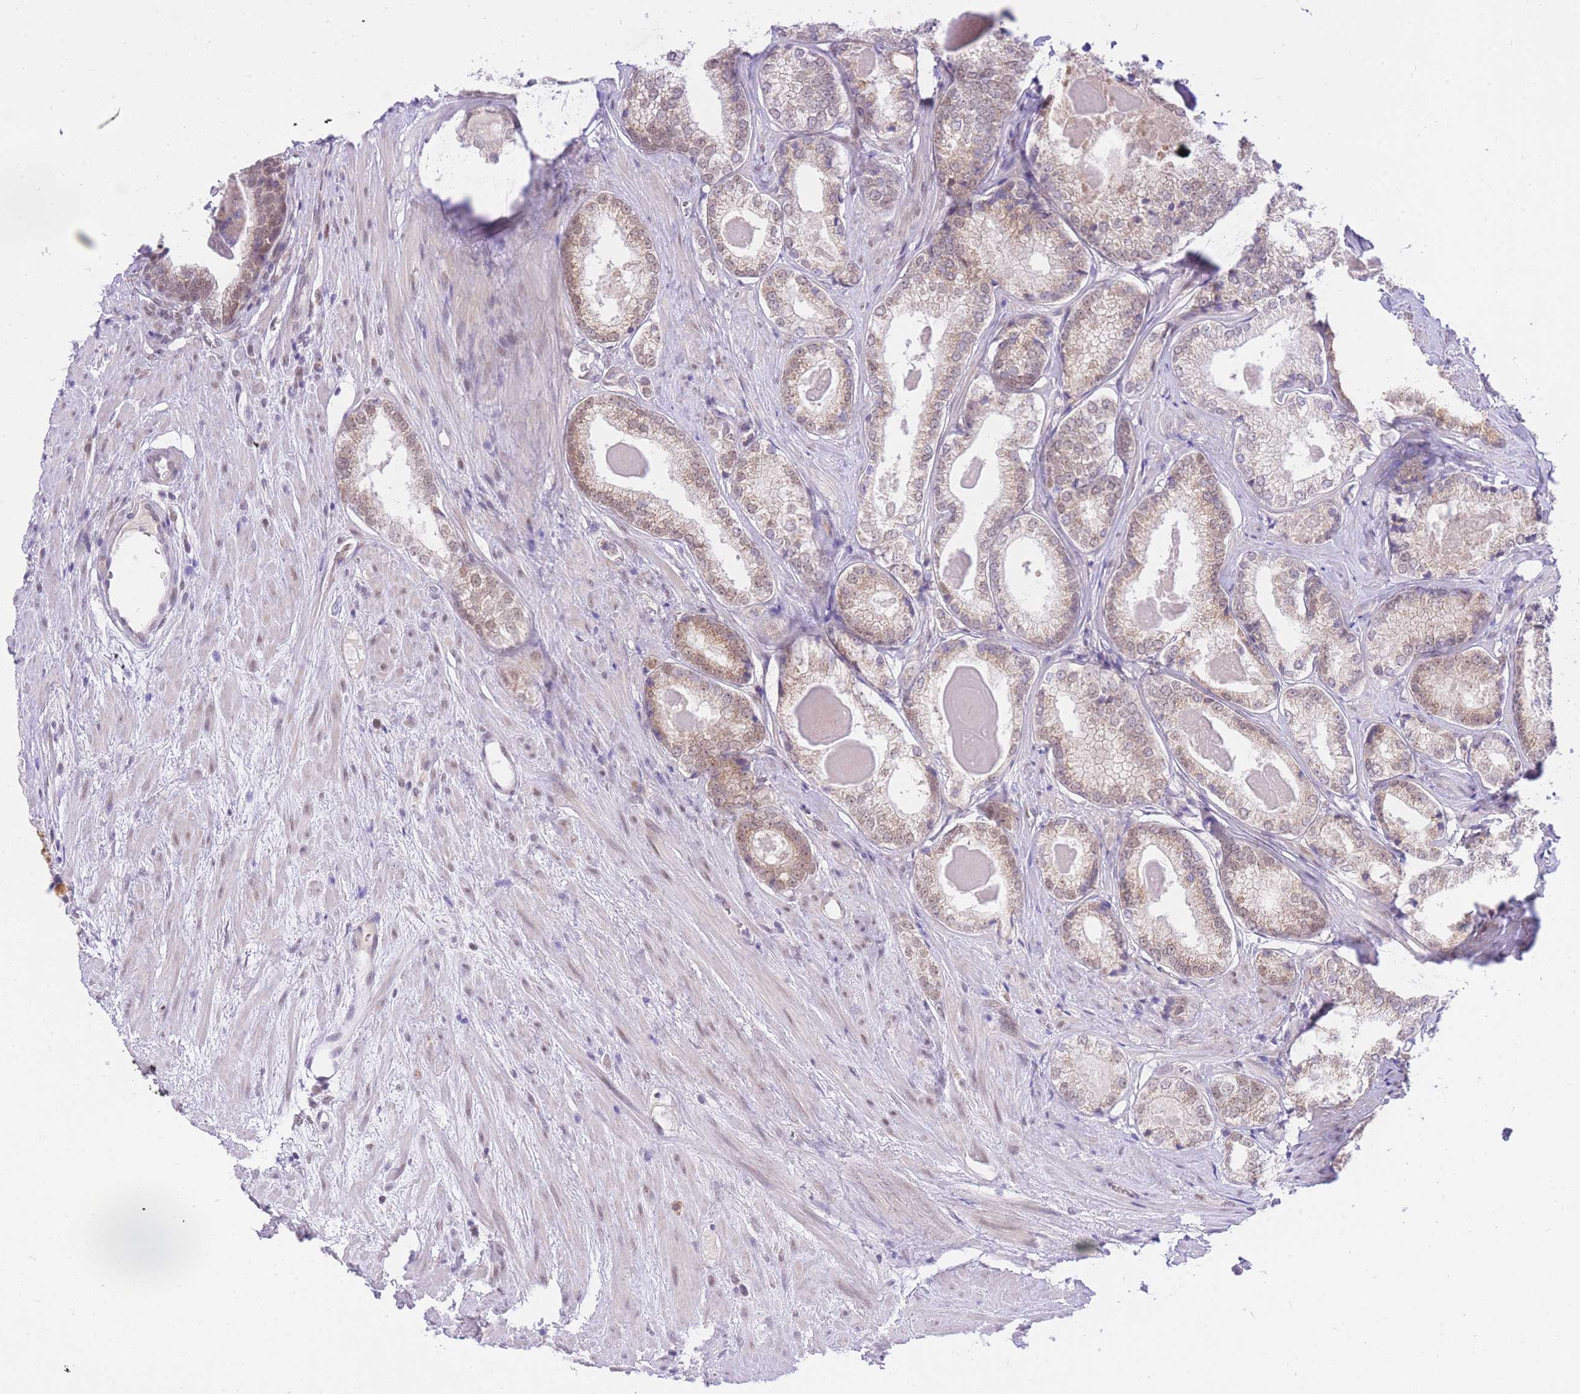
{"staining": {"intensity": "weak", "quantity": ">75%", "location": "cytoplasmic/membranous,nuclear"}, "tissue": "prostate cancer", "cell_type": "Tumor cells", "image_type": "cancer", "snomed": [{"axis": "morphology", "description": "Adenocarcinoma, Low grade"}, {"axis": "topography", "description": "Prostate"}], "caption": "Prostate adenocarcinoma (low-grade) stained with a protein marker demonstrates weak staining in tumor cells.", "gene": "UBXN7", "patient": {"sex": "male", "age": 68}}